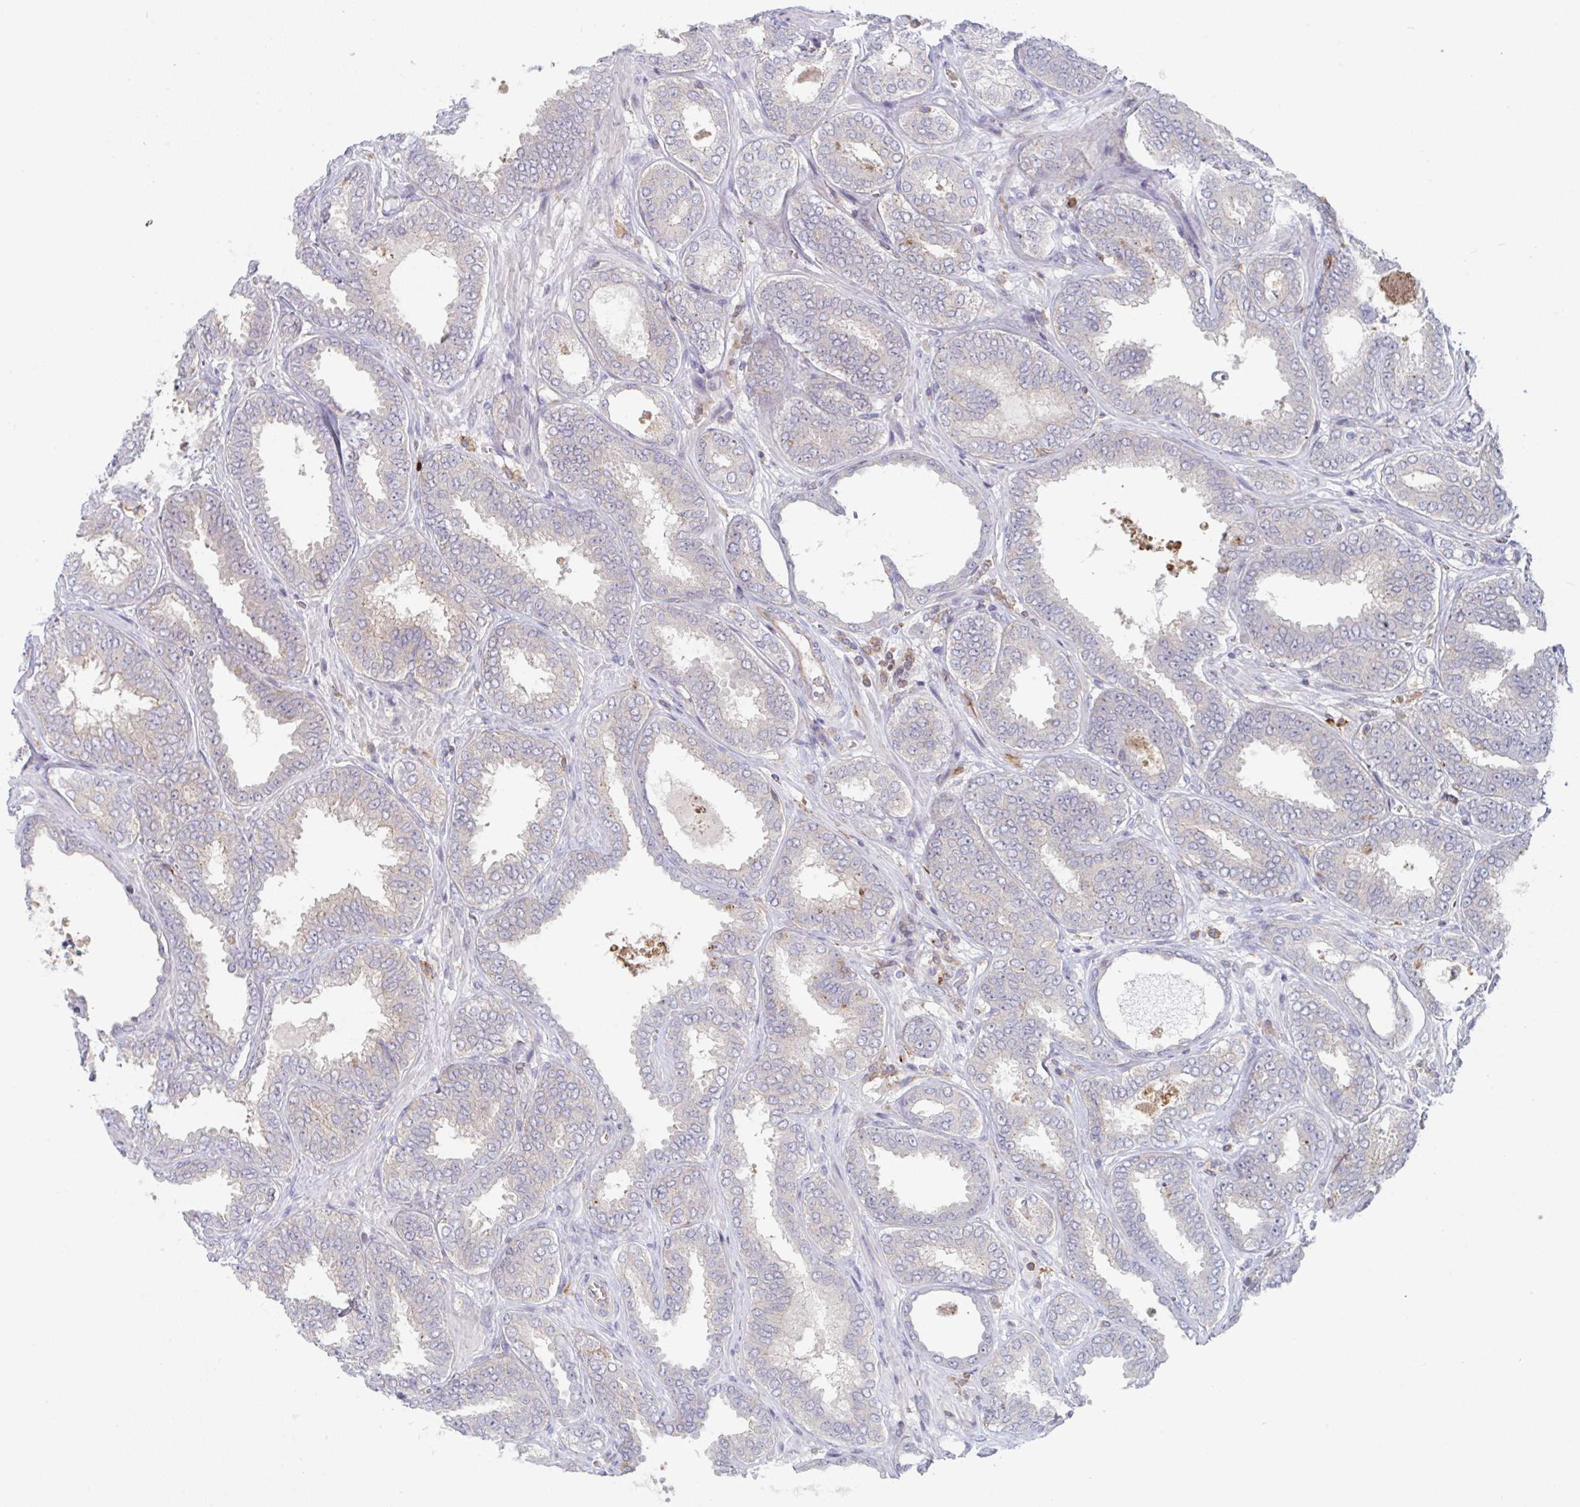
{"staining": {"intensity": "negative", "quantity": "none", "location": "none"}, "tissue": "prostate cancer", "cell_type": "Tumor cells", "image_type": "cancer", "snomed": [{"axis": "morphology", "description": "Adenocarcinoma, High grade"}, {"axis": "topography", "description": "Prostate"}], "caption": "A high-resolution photomicrograph shows immunohistochemistry (IHC) staining of prostate cancer, which shows no significant expression in tumor cells.", "gene": "DISP2", "patient": {"sex": "male", "age": 72}}